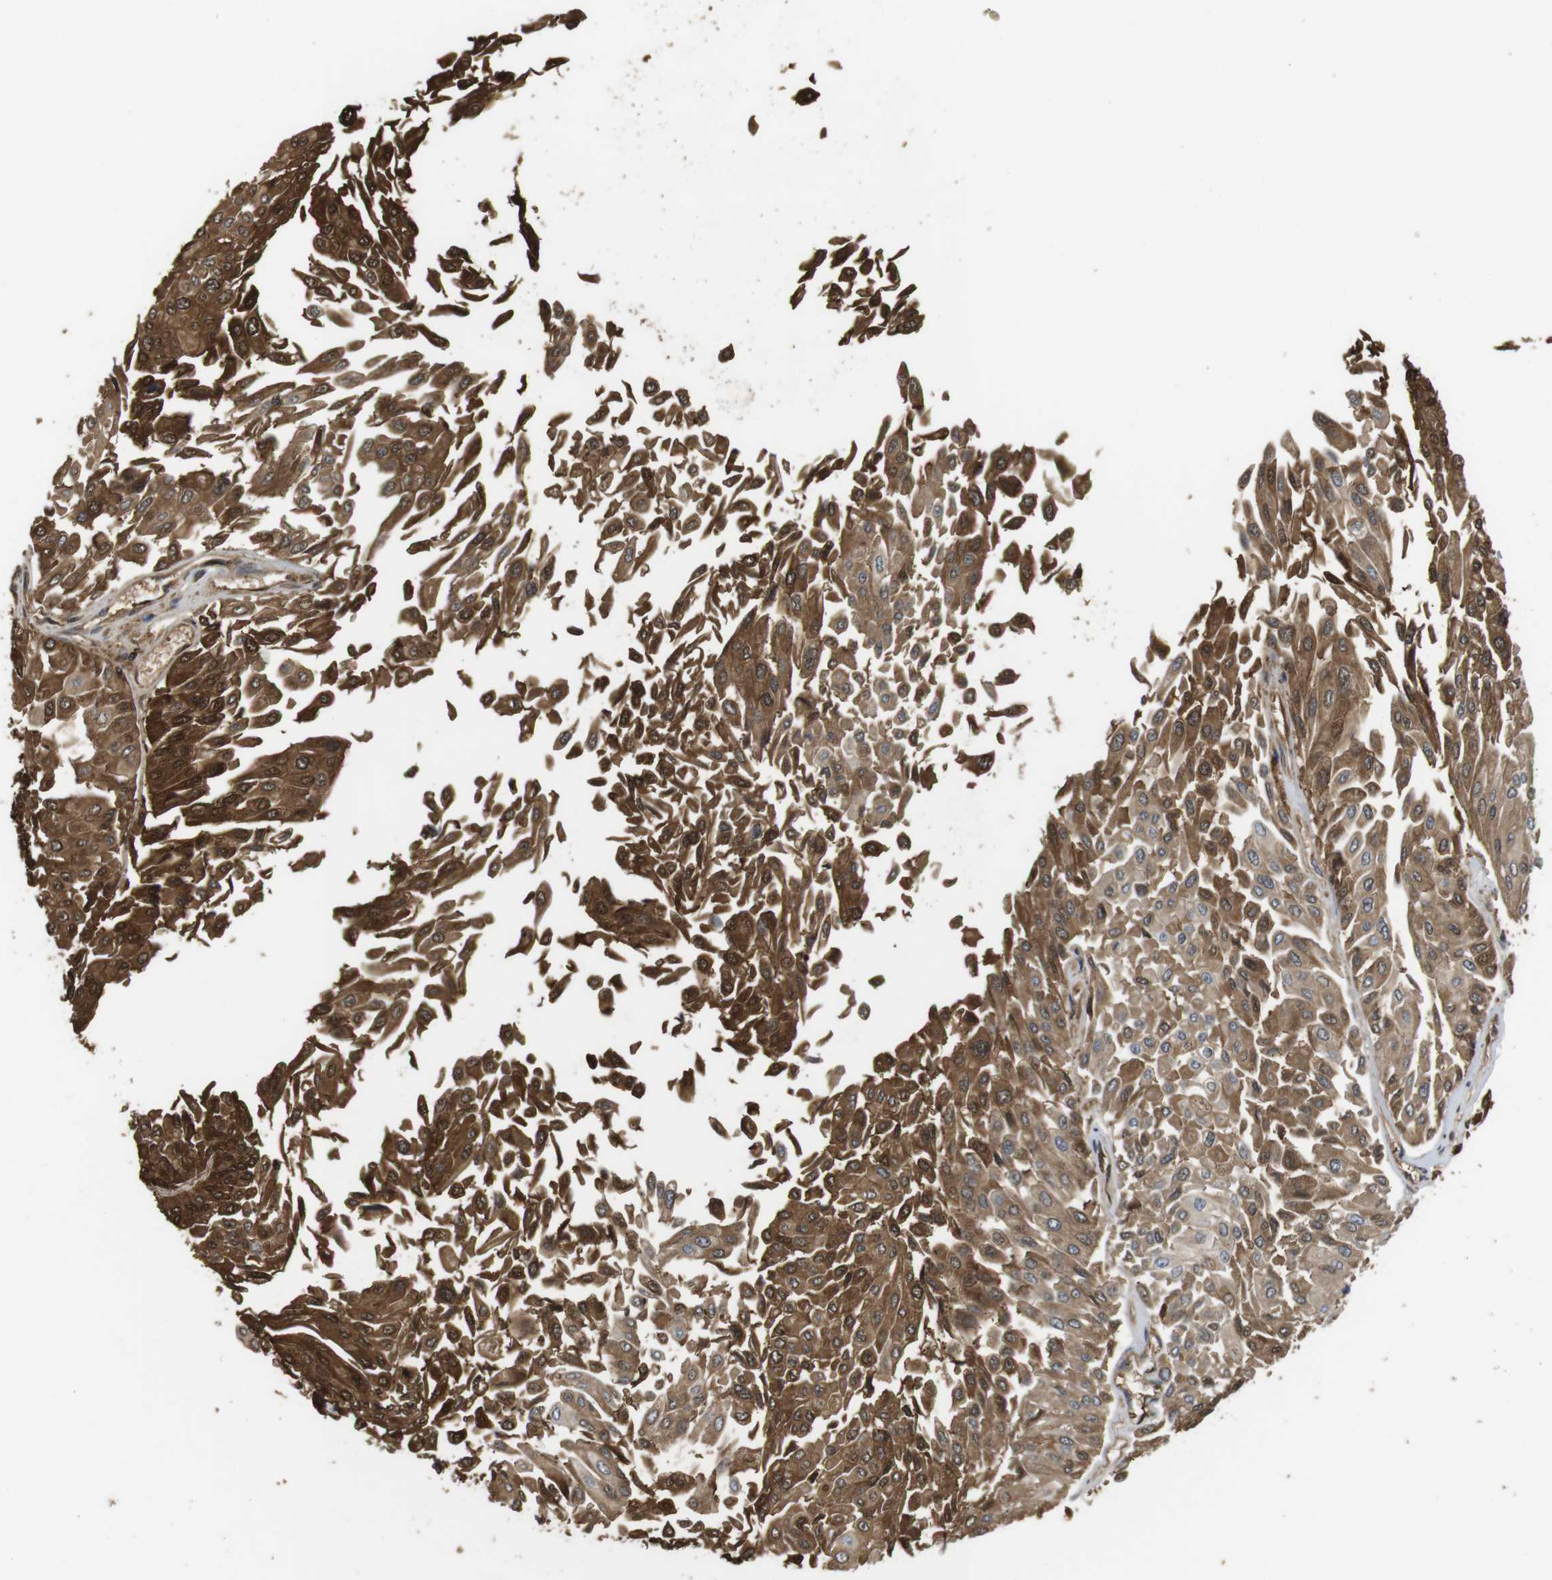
{"staining": {"intensity": "moderate", "quantity": ">75%", "location": "cytoplasmic/membranous,nuclear"}, "tissue": "urothelial cancer", "cell_type": "Tumor cells", "image_type": "cancer", "snomed": [{"axis": "morphology", "description": "Urothelial carcinoma, Low grade"}, {"axis": "topography", "description": "Urinary bladder"}], "caption": "A histopathology image showing moderate cytoplasmic/membranous and nuclear expression in approximately >75% of tumor cells in low-grade urothelial carcinoma, as visualized by brown immunohistochemical staining.", "gene": "LDHA", "patient": {"sex": "male", "age": 67}}